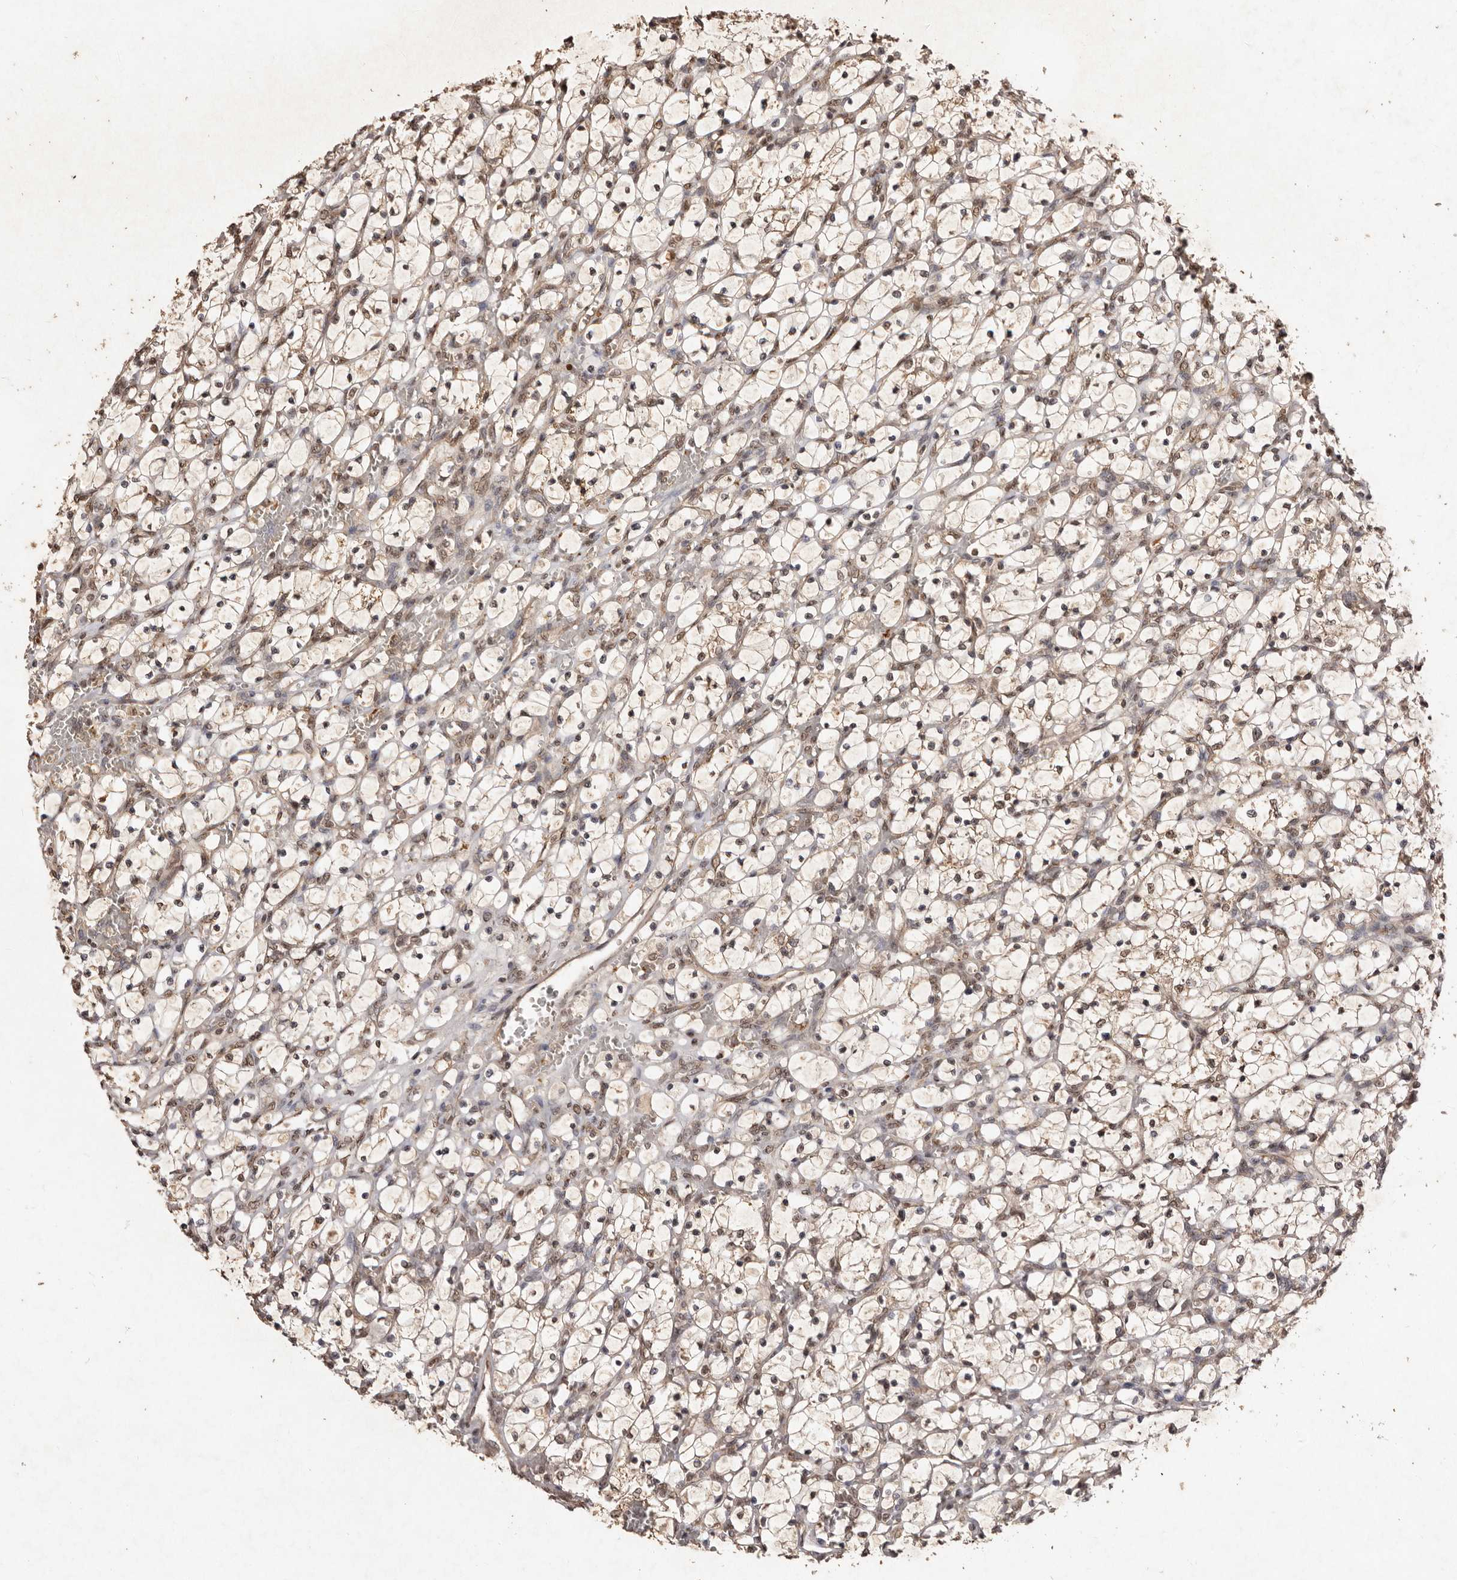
{"staining": {"intensity": "weak", "quantity": ">75%", "location": "cytoplasmic/membranous,nuclear"}, "tissue": "renal cancer", "cell_type": "Tumor cells", "image_type": "cancer", "snomed": [{"axis": "morphology", "description": "Adenocarcinoma, NOS"}, {"axis": "topography", "description": "Kidney"}], "caption": "Protein expression analysis of renal cancer (adenocarcinoma) exhibits weak cytoplasmic/membranous and nuclear expression in approximately >75% of tumor cells.", "gene": "NOTCH1", "patient": {"sex": "female", "age": 69}}